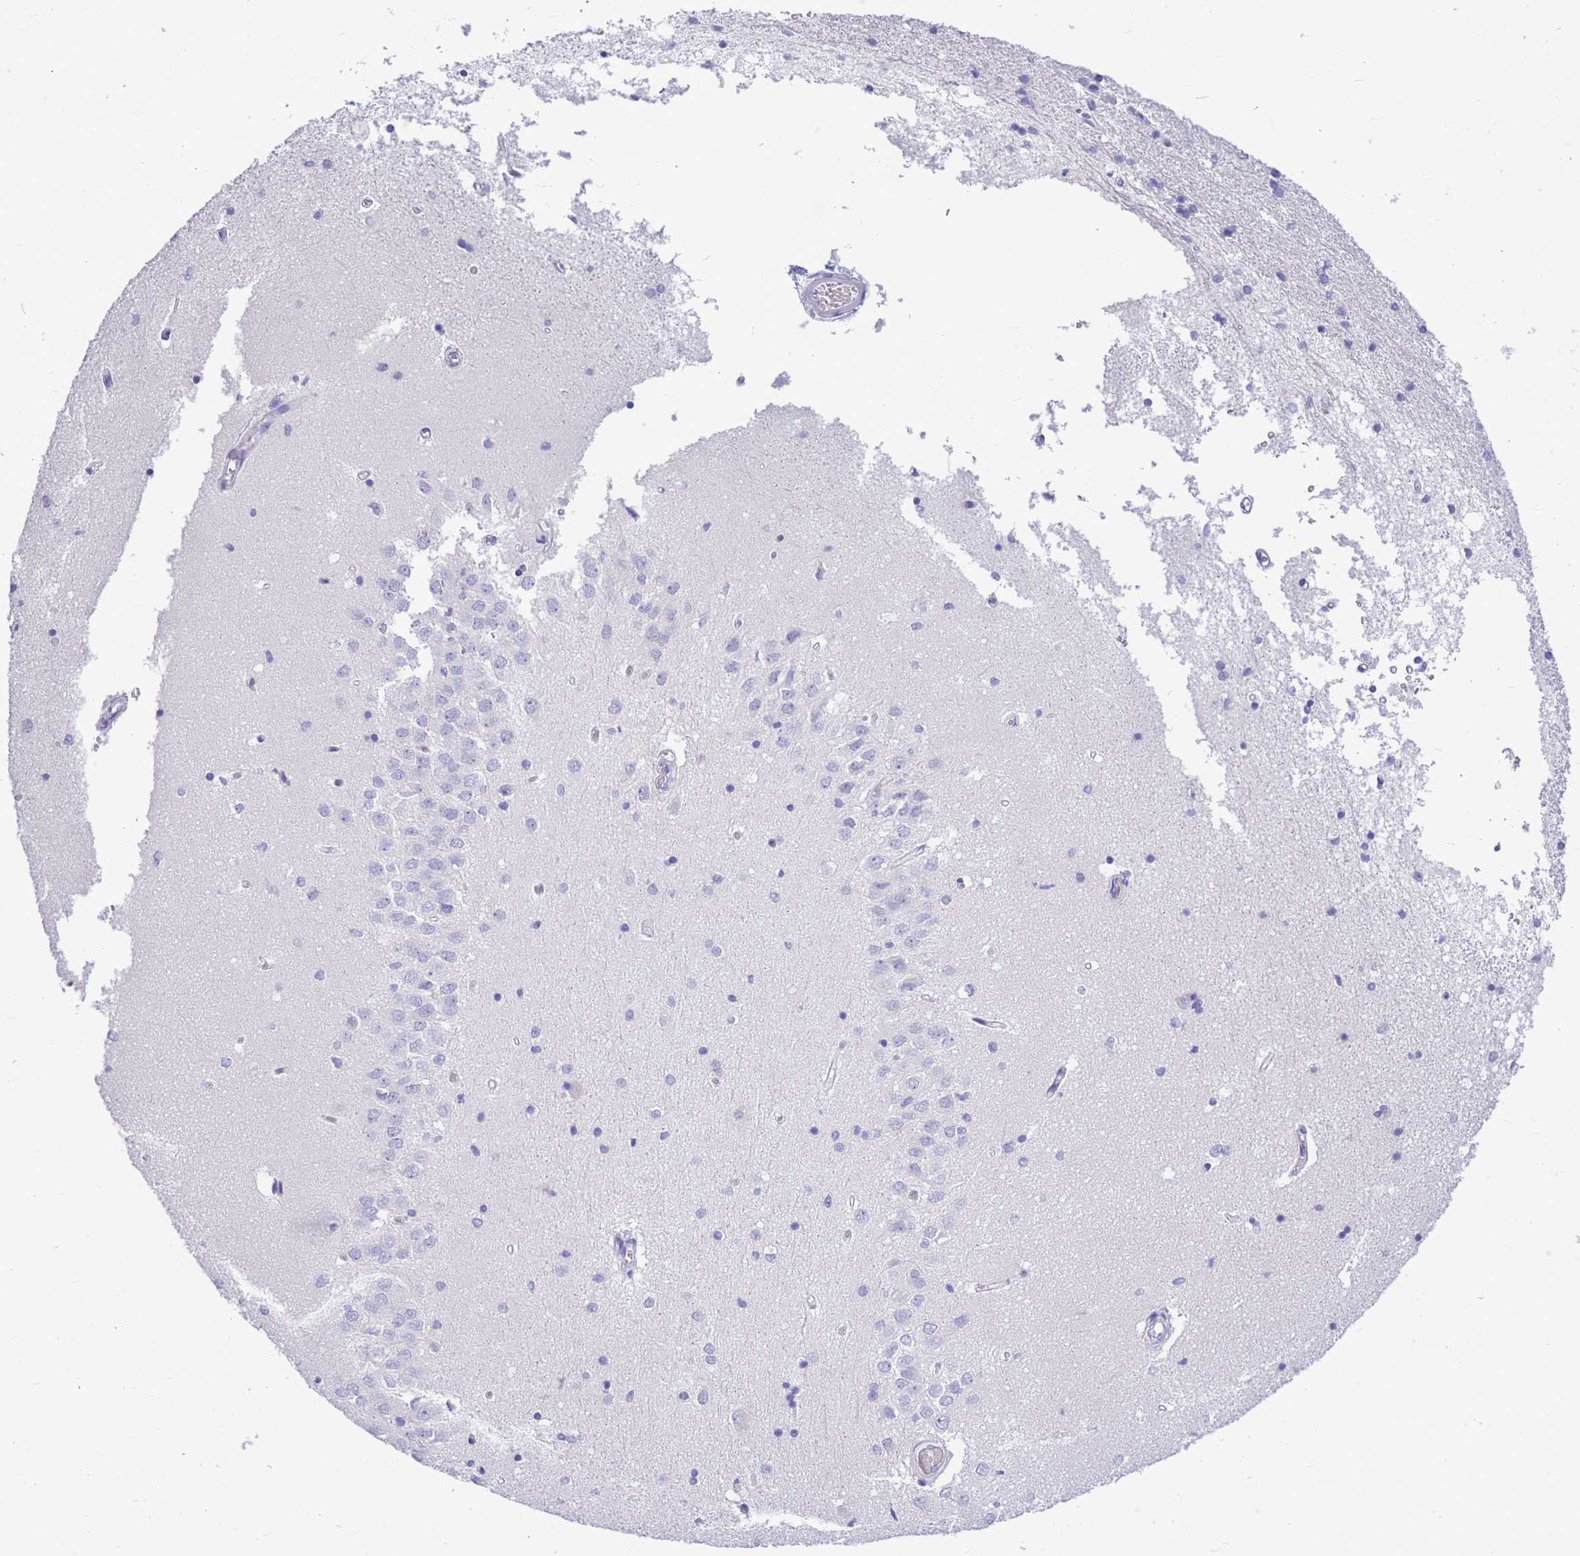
{"staining": {"intensity": "negative", "quantity": "none", "location": "none"}, "tissue": "hippocampus", "cell_type": "Glial cells", "image_type": "normal", "snomed": [{"axis": "morphology", "description": "Normal tissue, NOS"}, {"axis": "topography", "description": "Hippocampus"}], "caption": "Micrograph shows no protein positivity in glial cells of benign hippocampus.", "gene": "ZFP62", "patient": {"sex": "male", "age": 45}}